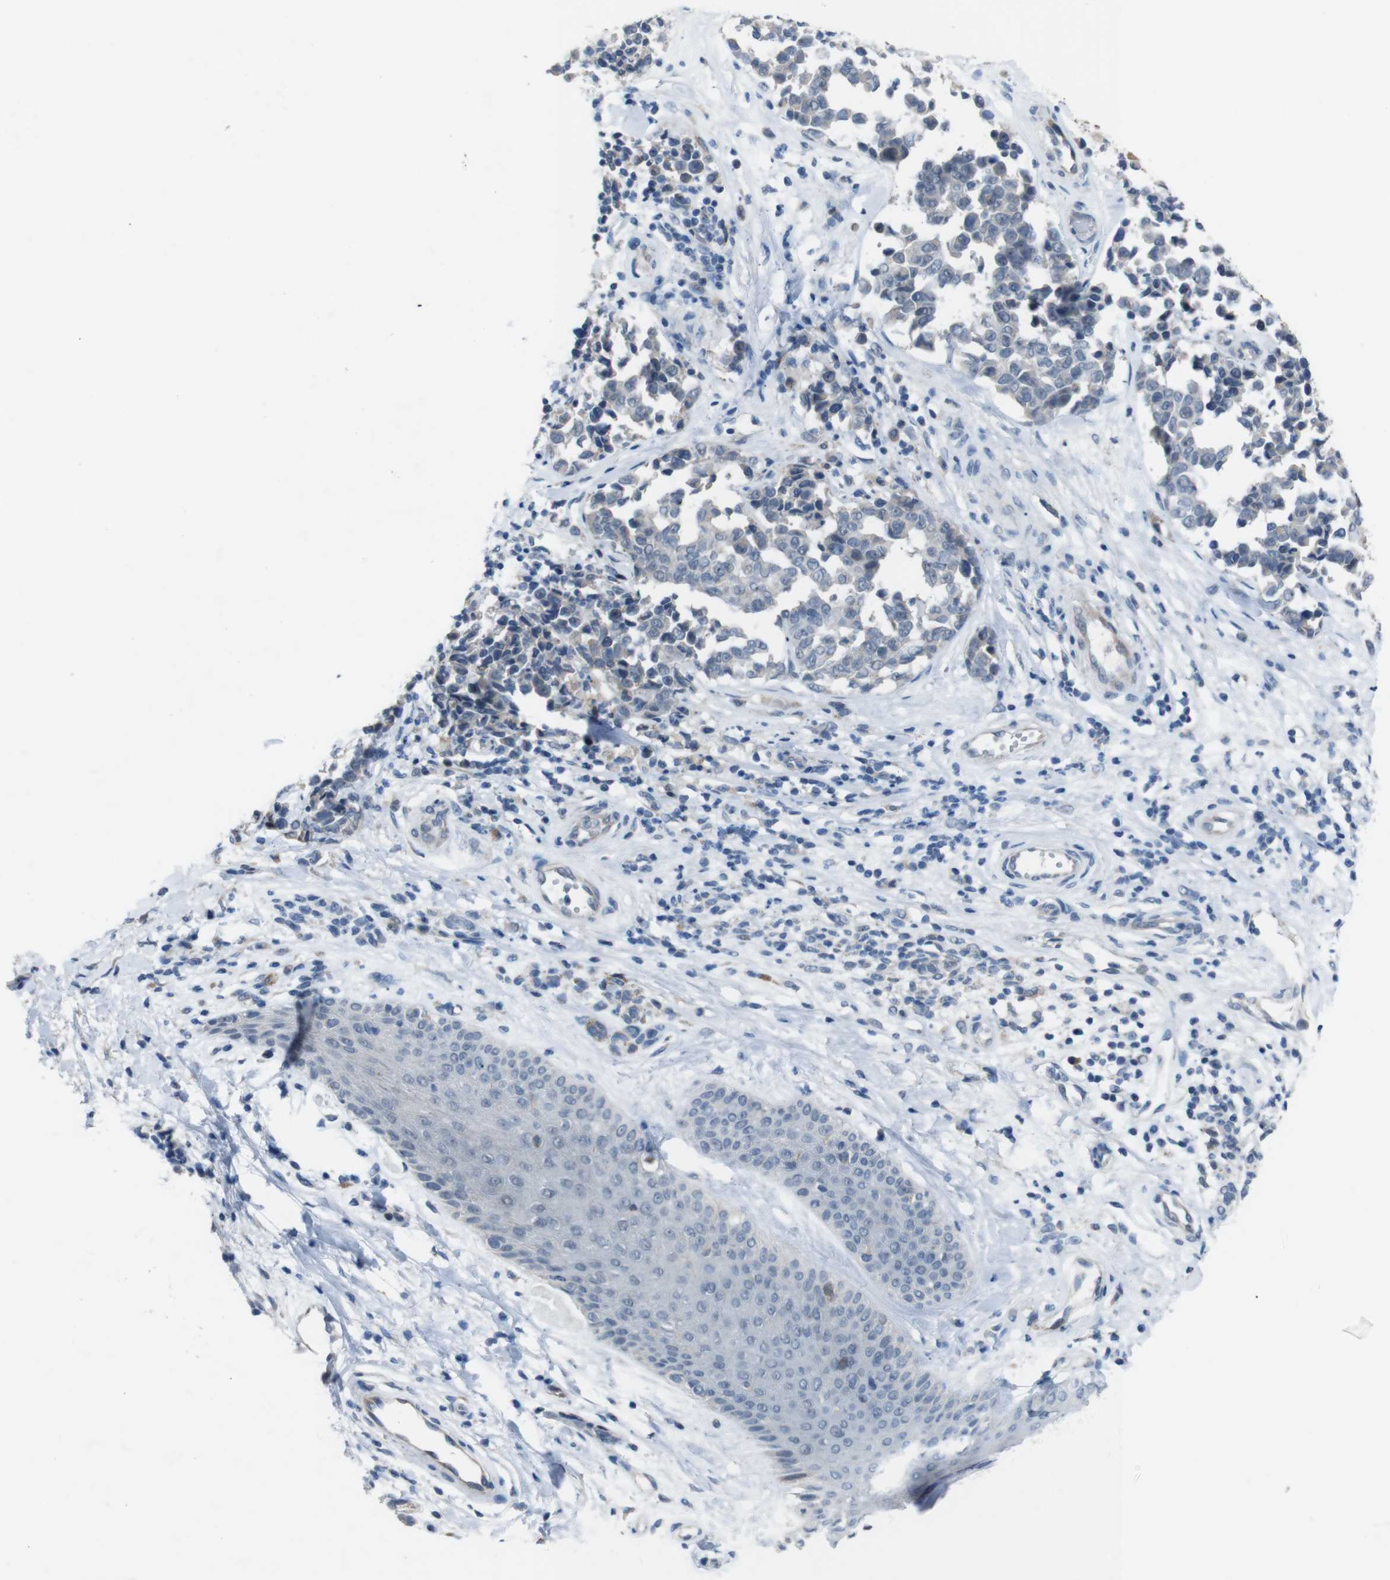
{"staining": {"intensity": "negative", "quantity": "none", "location": "none"}, "tissue": "melanoma", "cell_type": "Tumor cells", "image_type": "cancer", "snomed": [{"axis": "morphology", "description": "Malignant melanoma, NOS"}, {"axis": "topography", "description": "Skin"}], "caption": "Immunohistochemical staining of malignant melanoma reveals no significant staining in tumor cells.", "gene": "CDH22", "patient": {"sex": "female", "age": 64}}